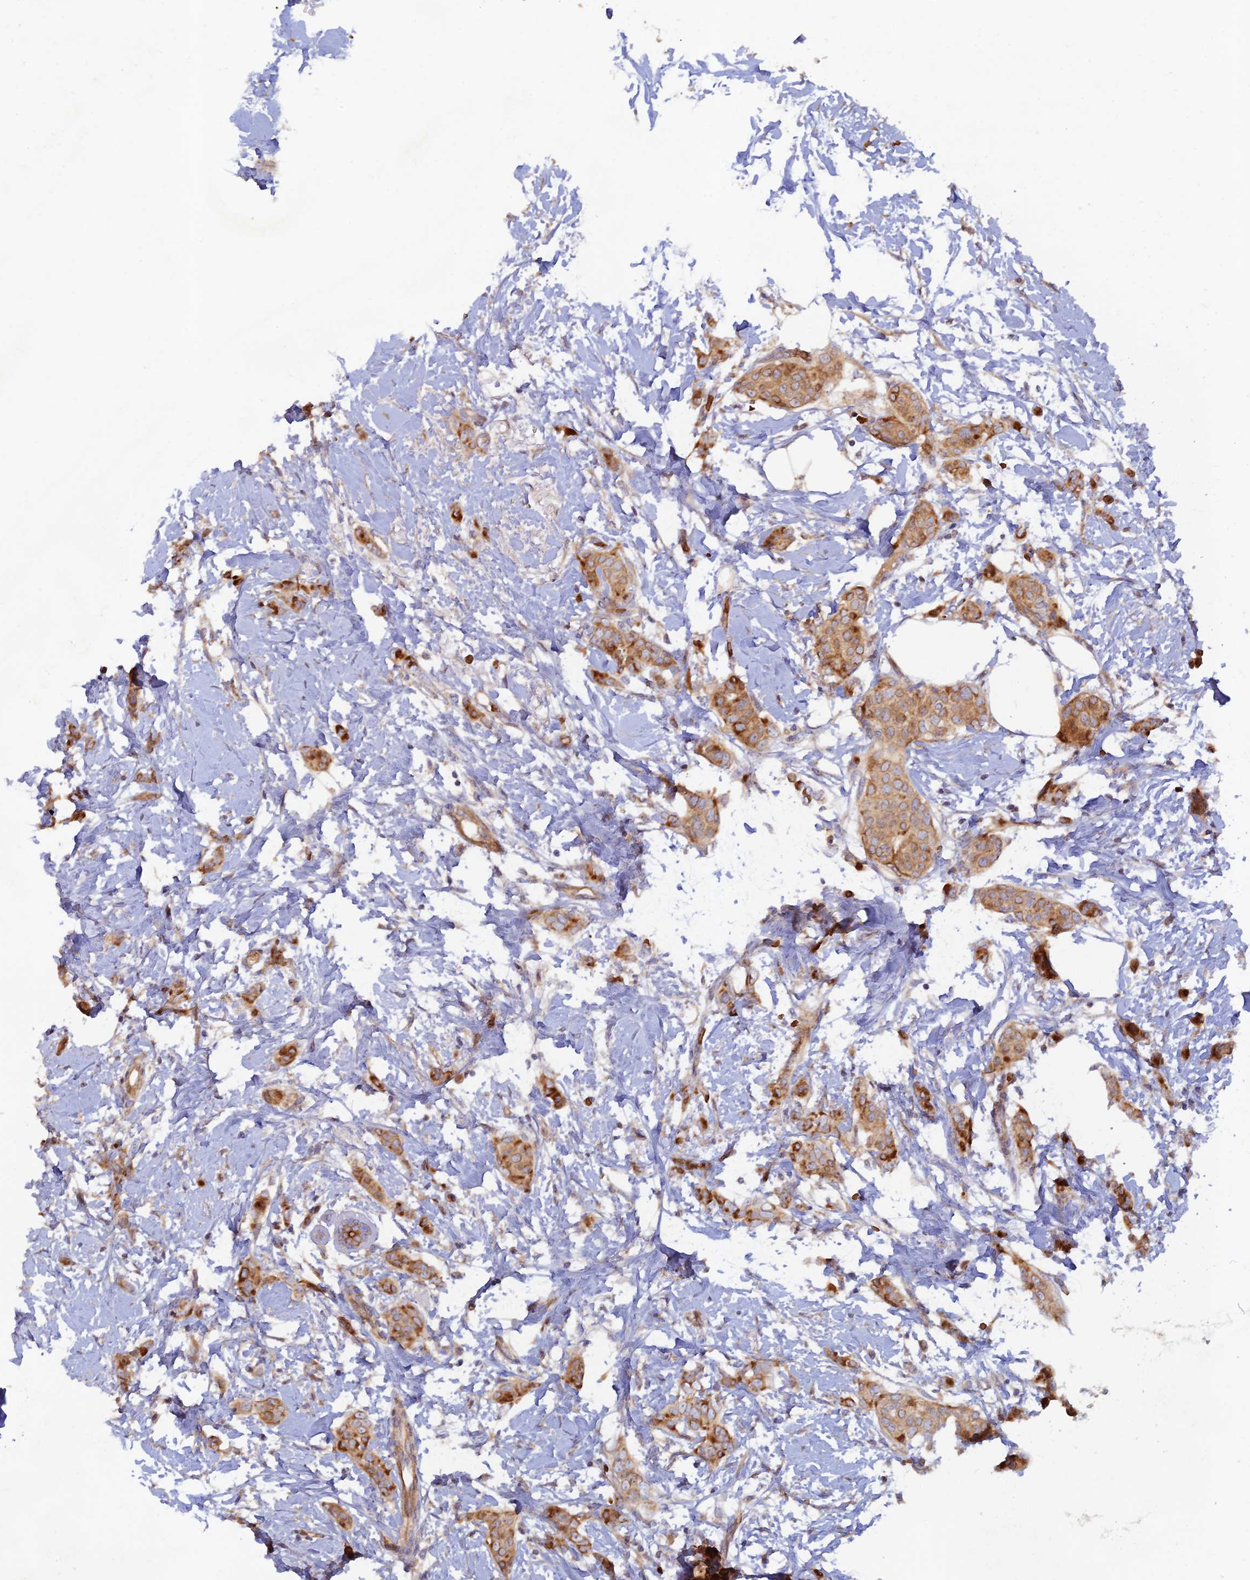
{"staining": {"intensity": "moderate", "quantity": ">75%", "location": "cytoplasmic/membranous"}, "tissue": "breast cancer", "cell_type": "Tumor cells", "image_type": "cancer", "snomed": [{"axis": "morphology", "description": "Duct carcinoma"}, {"axis": "topography", "description": "Breast"}], "caption": "A high-resolution image shows immunohistochemistry (IHC) staining of breast cancer (invasive ductal carcinoma), which displays moderate cytoplasmic/membranous expression in about >75% of tumor cells. (brown staining indicates protein expression, while blue staining denotes nuclei).", "gene": "GMCL1", "patient": {"sex": "female", "age": 72}}